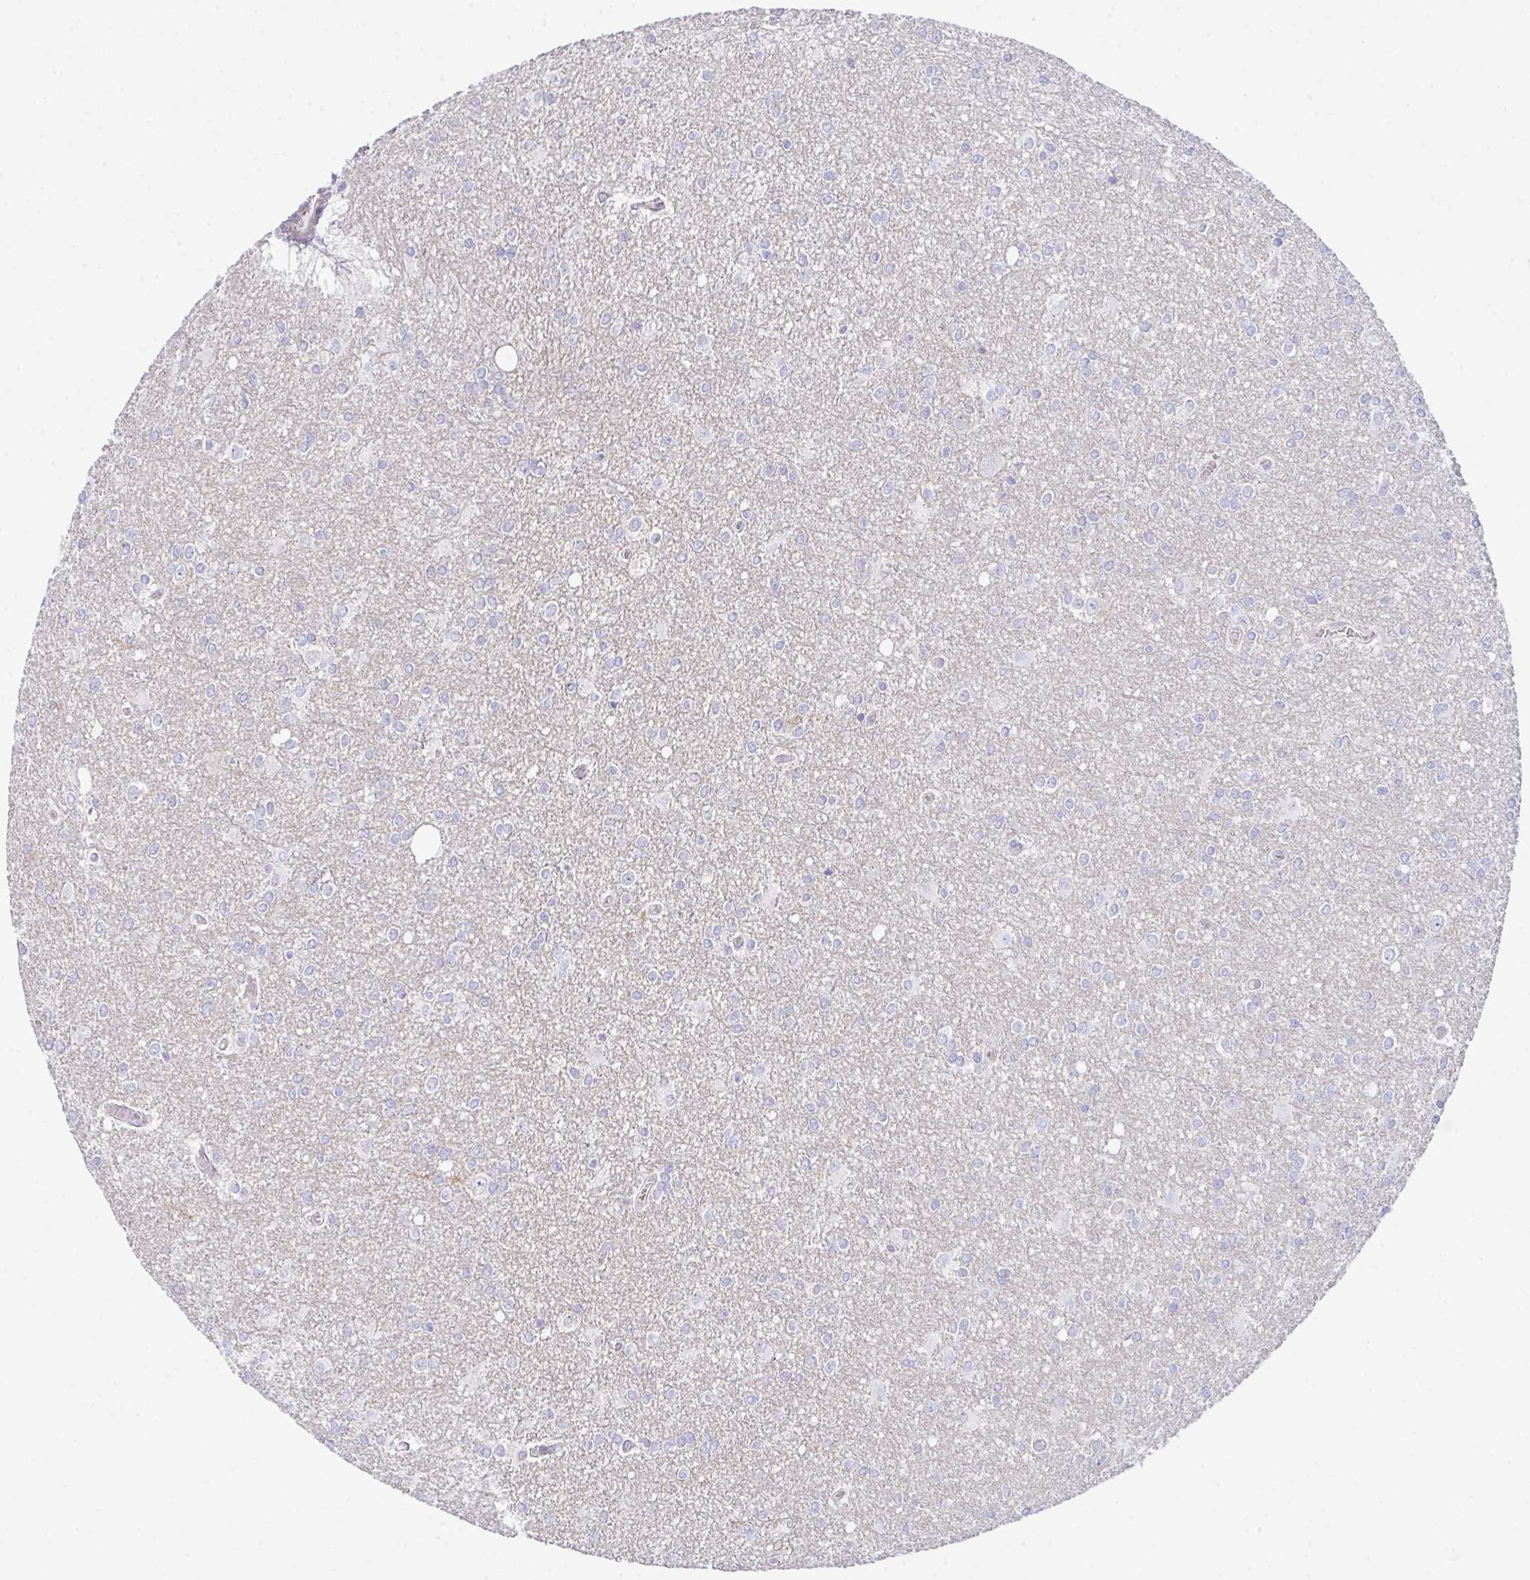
{"staining": {"intensity": "negative", "quantity": "none", "location": "none"}, "tissue": "glioma", "cell_type": "Tumor cells", "image_type": "cancer", "snomed": [{"axis": "morphology", "description": "Glioma, malignant, High grade"}, {"axis": "topography", "description": "Brain"}], "caption": "The micrograph shows no significant expression in tumor cells of glioma.", "gene": "CEP170B", "patient": {"sex": "male", "age": 48}}